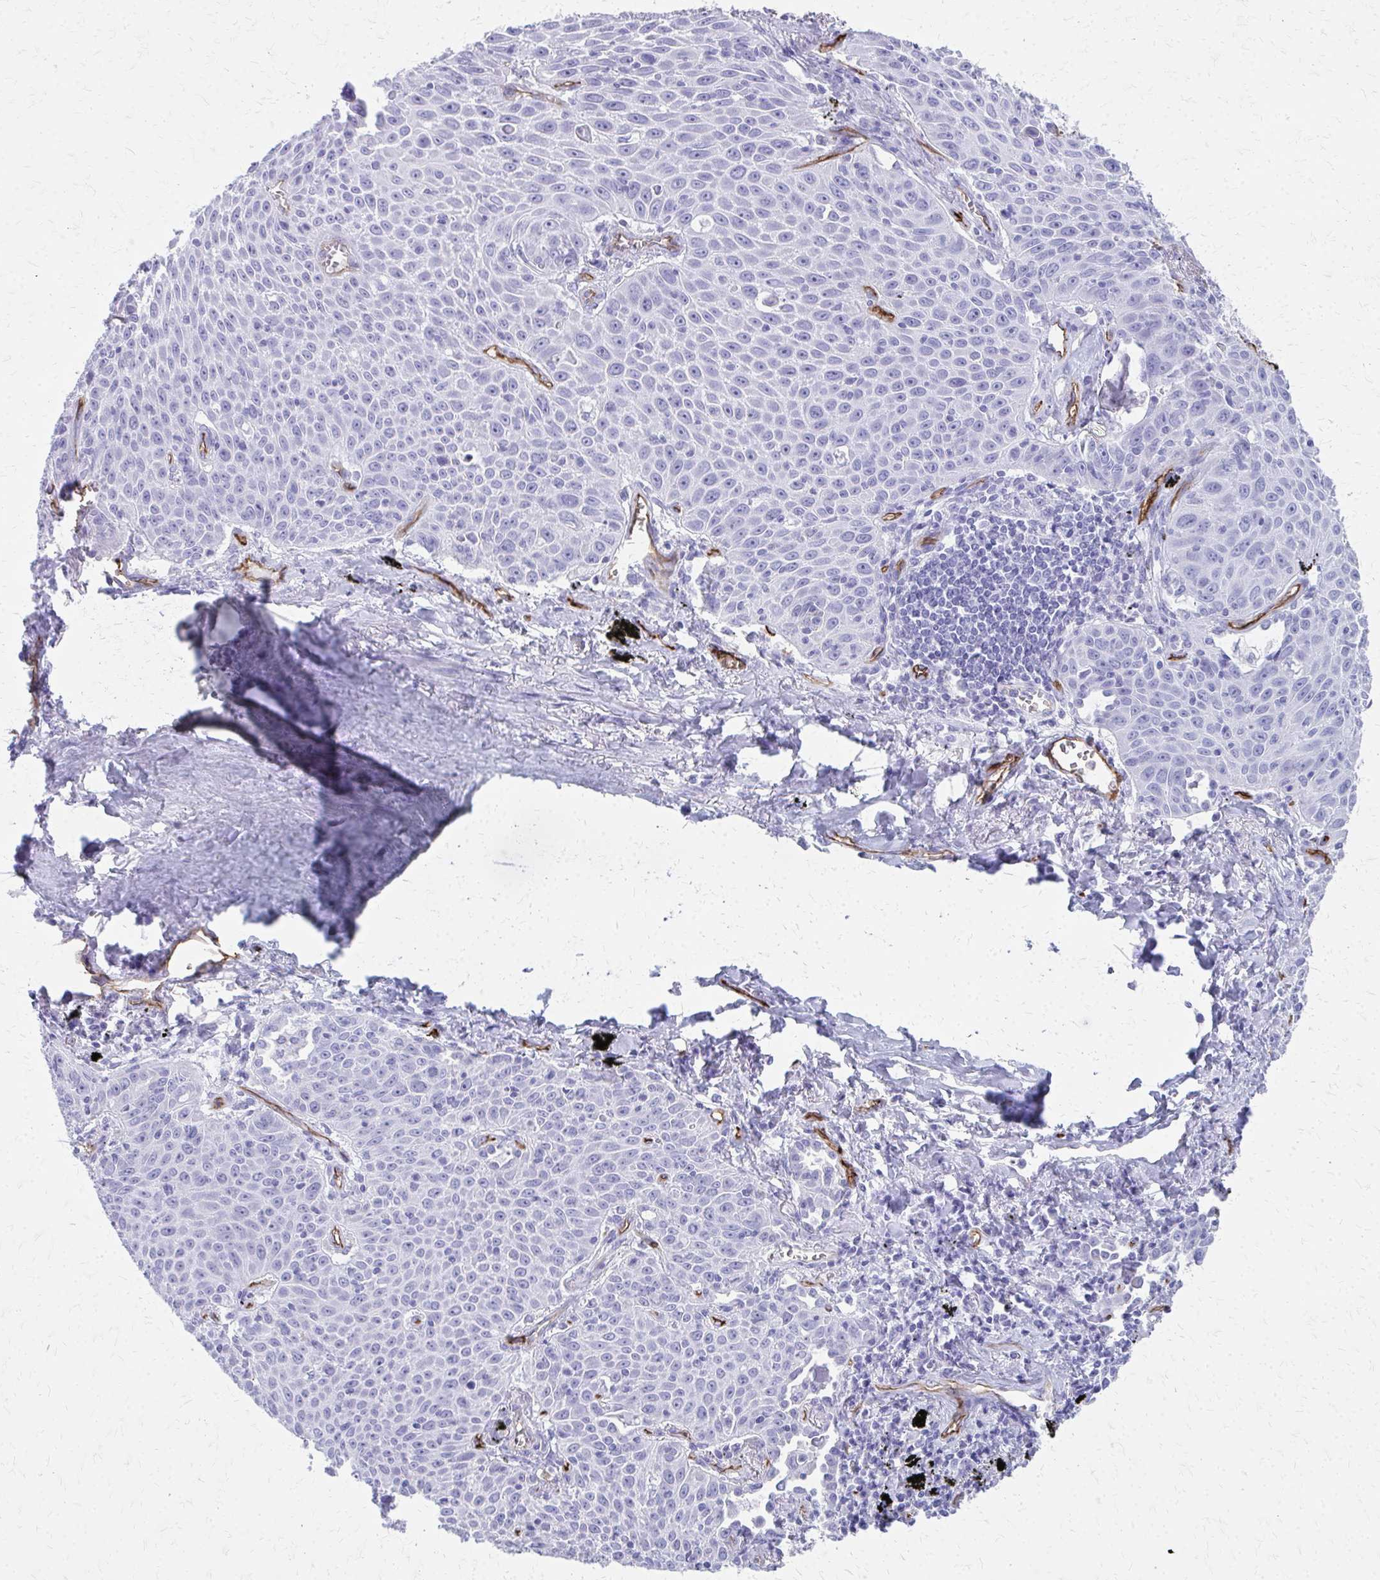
{"staining": {"intensity": "negative", "quantity": "none", "location": "none"}, "tissue": "lung cancer", "cell_type": "Tumor cells", "image_type": "cancer", "snomed": [{"axis": "morphology", "description": "Squamous cell carcinoma, NOS"}, {"axis": "morphology", "description": "Squamous cell carcinoma, metastatic, NOS"}, {"axis": "topography", "description": "Lymph node"}, {"axis": "topography", "description": "Lung"}], "caption": "Immunohistochemical staining of metastatic squamous cell carcinoma (lung) reveals no significant positivity in tumor cells.", "gene": "TPSG1", "patient": {"sex": "female", "age": 62}}